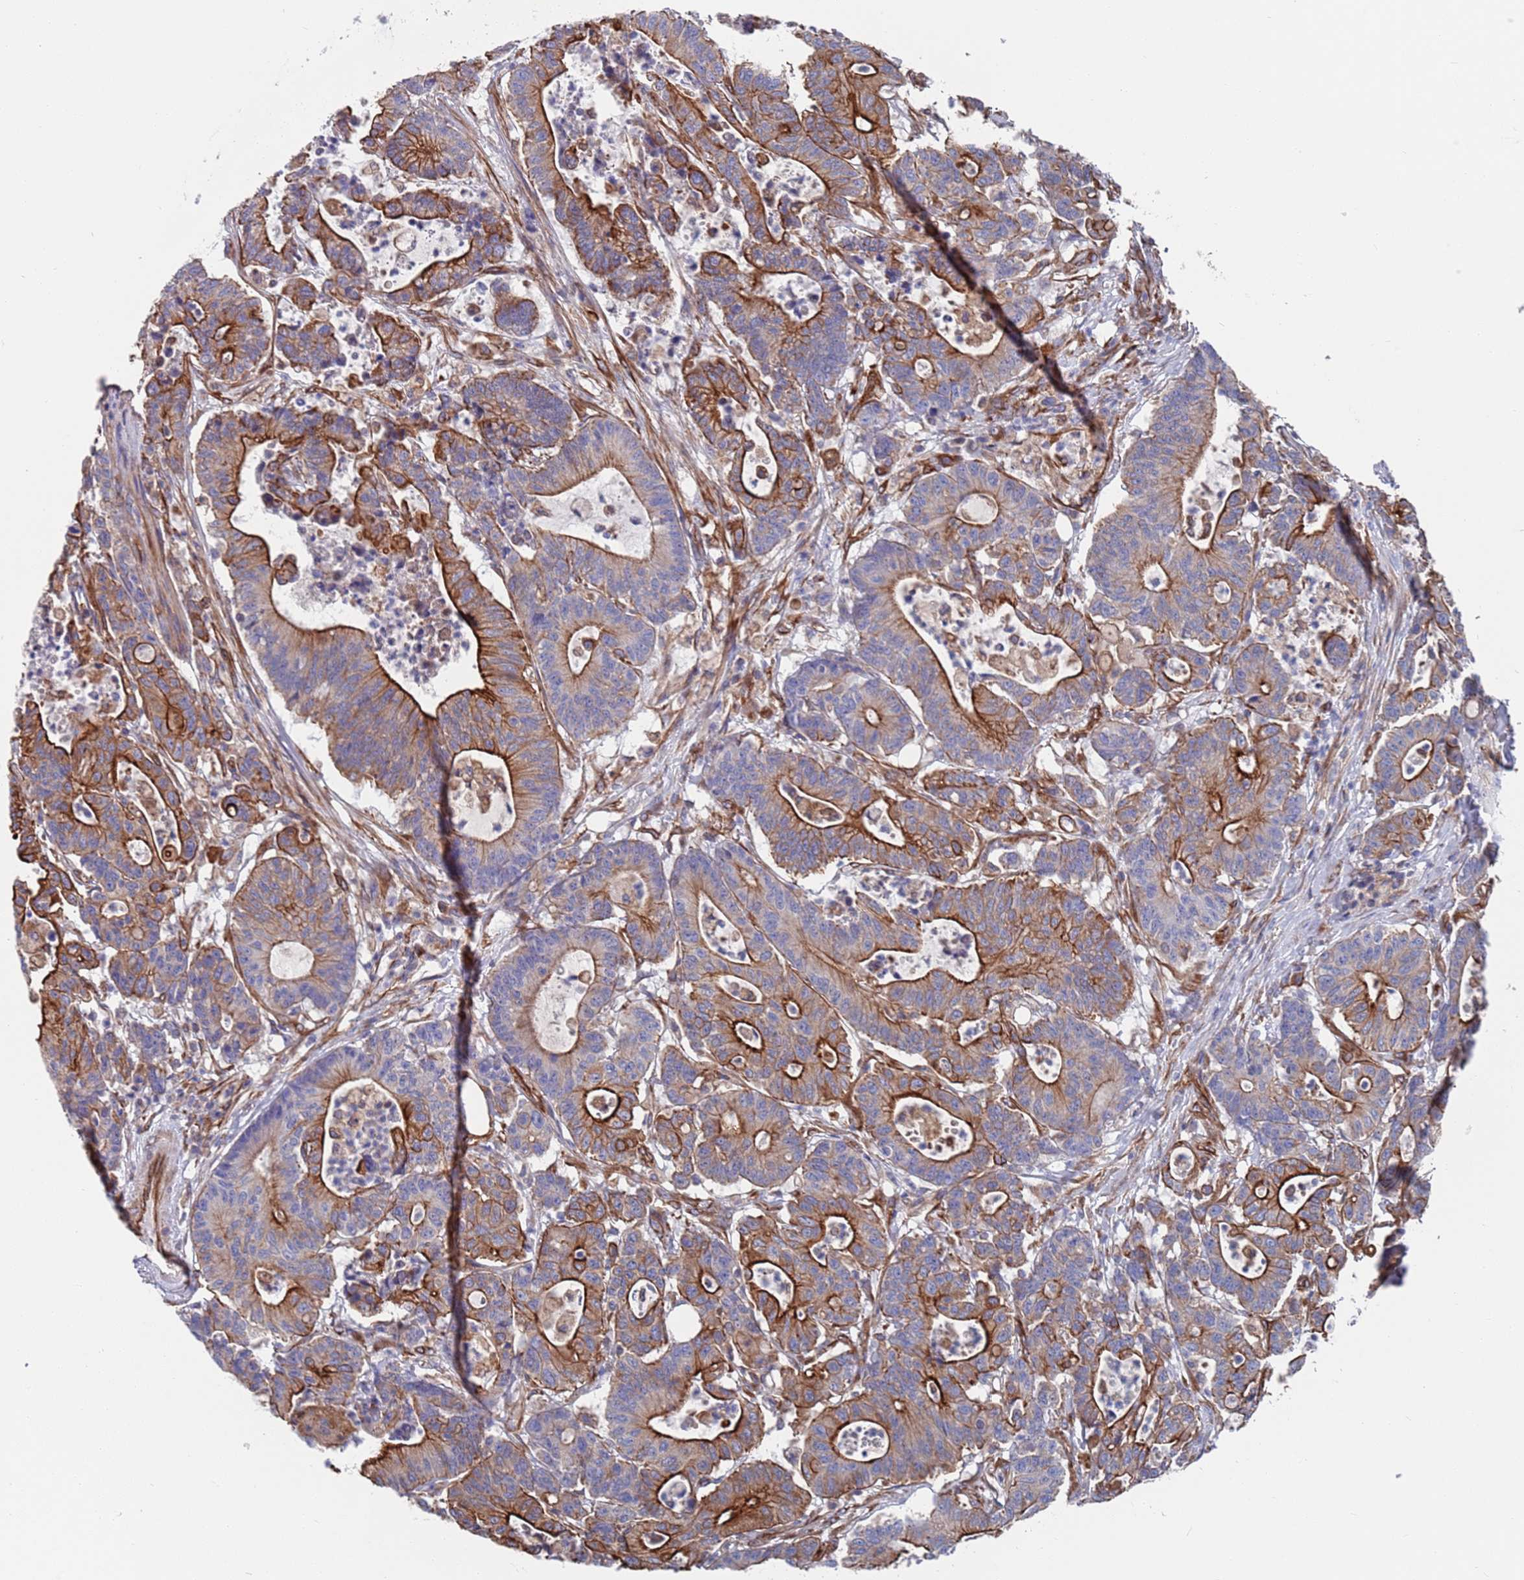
{"staining": {"intensity": "strong", "quantity": "25%-75%", "location": "cytoplasmic/membranous"}, "tissue": "colorectal cancer", "cell_type": "Tumor cells", "image_type": "cancer", "snomed": [{"axis": "morphology", "description": "Adenocarcinoma, NOS"}, {"axis": "topography", "description": "Colon"}], "caption": "Protein analysis of adenocarcinoma (colorectal) tissue shows strong cytoplasmic/membranous expression in approximately 25%-75% of tumor cells.", "gene": "JAKMIP2", "patient": {"sex": "female", "age": 84}}